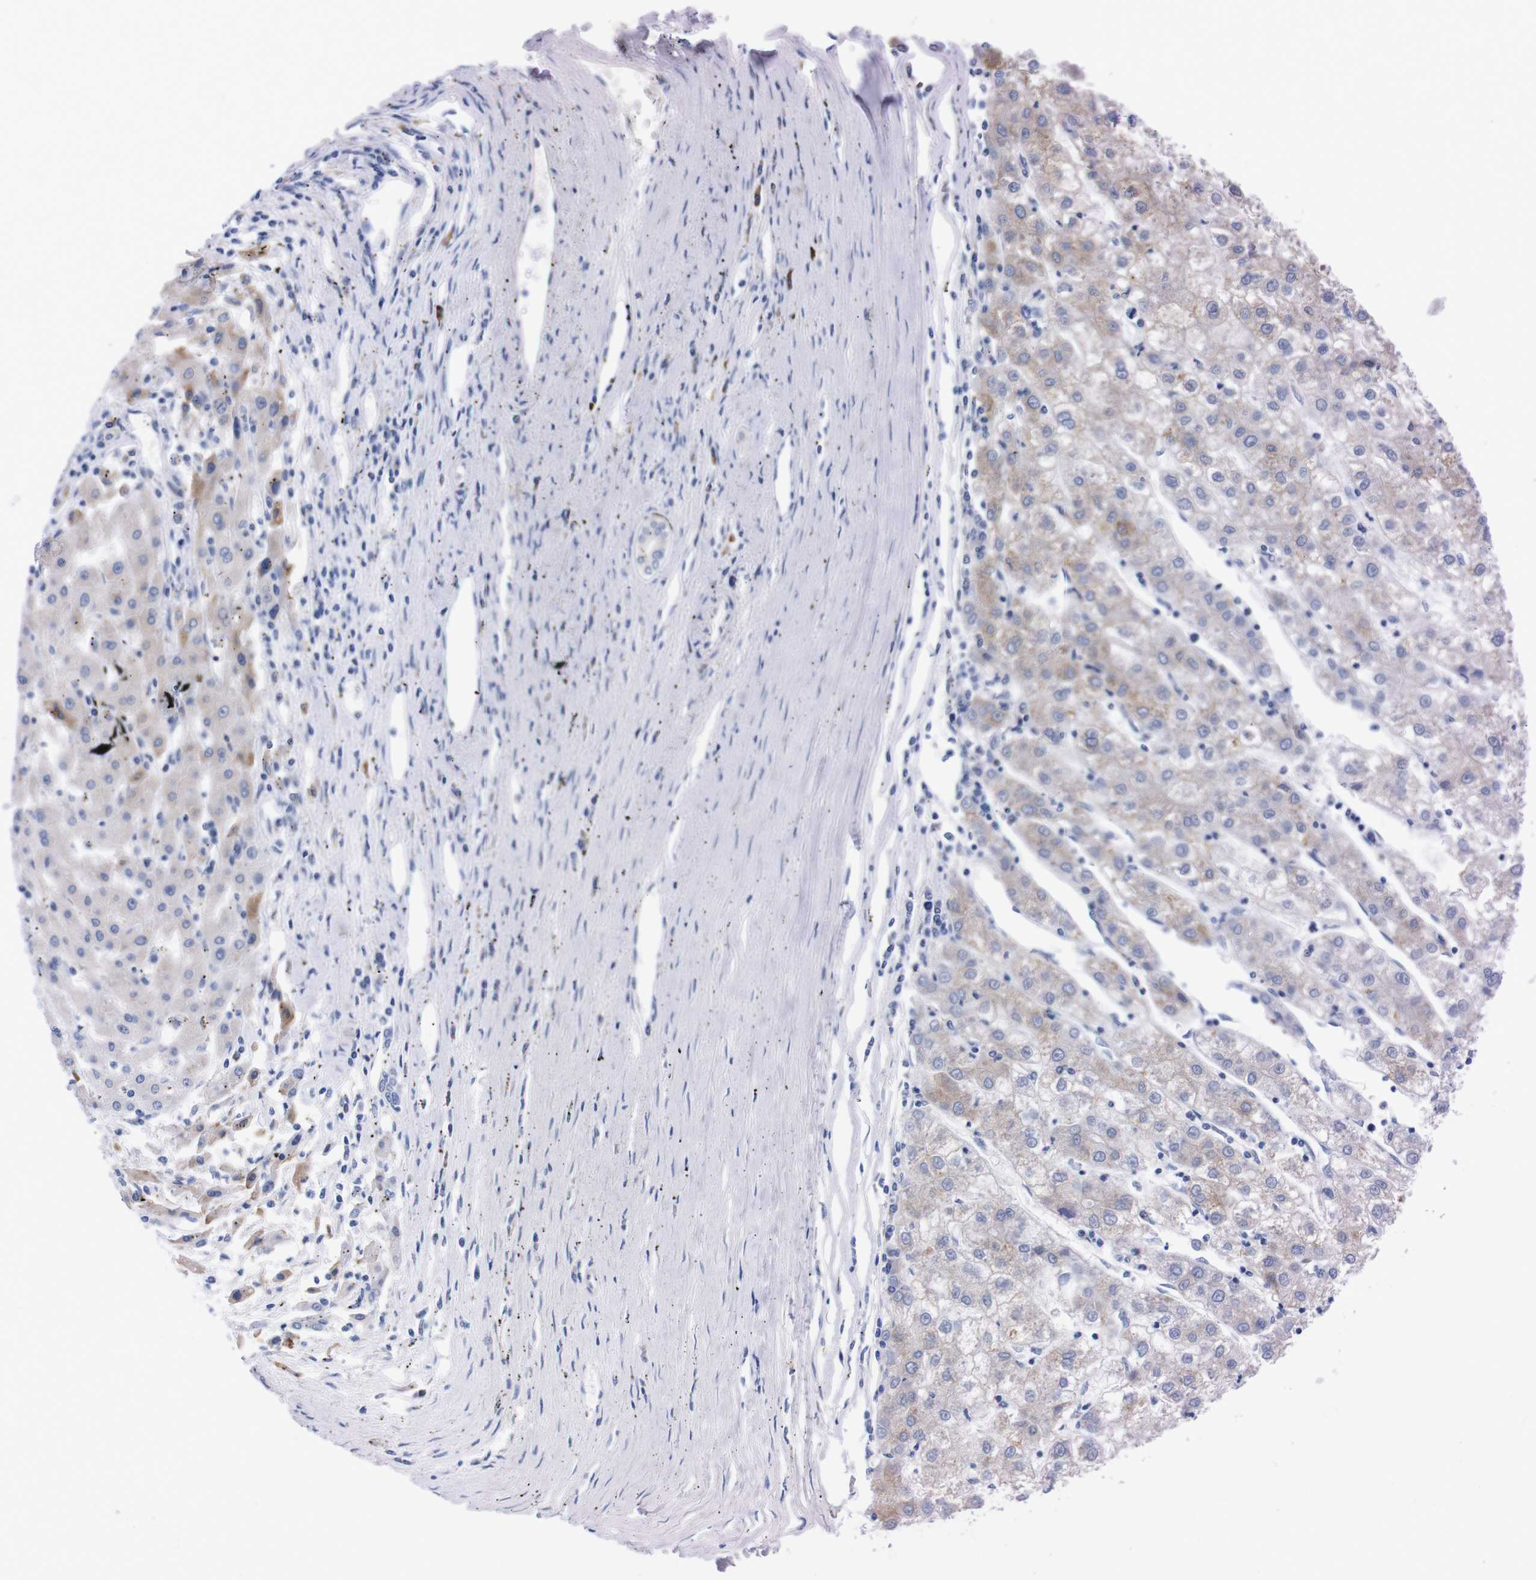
{"staining": {"intensity": "weak", "quantity": "<25%", "location": "cytoplasmic/membranous"}, "tissue": "liver cancer", "cell_type": "Tumor cells", "image_type": "cancer", "snomed": [{"axis": "morphology", "description": "Carcinoma, Hepatocellular, NOS"}, {"axis": "topography", "description": "Liver"}], "caption": "A histopathology image of liver cancer stained for a protein displays no brown staining in tumor cells. (DAB IHC visualized using brightfield microscopy, high magnification).", "gene": "NEBL", "patient": {"sex": "male", "age": 72}}